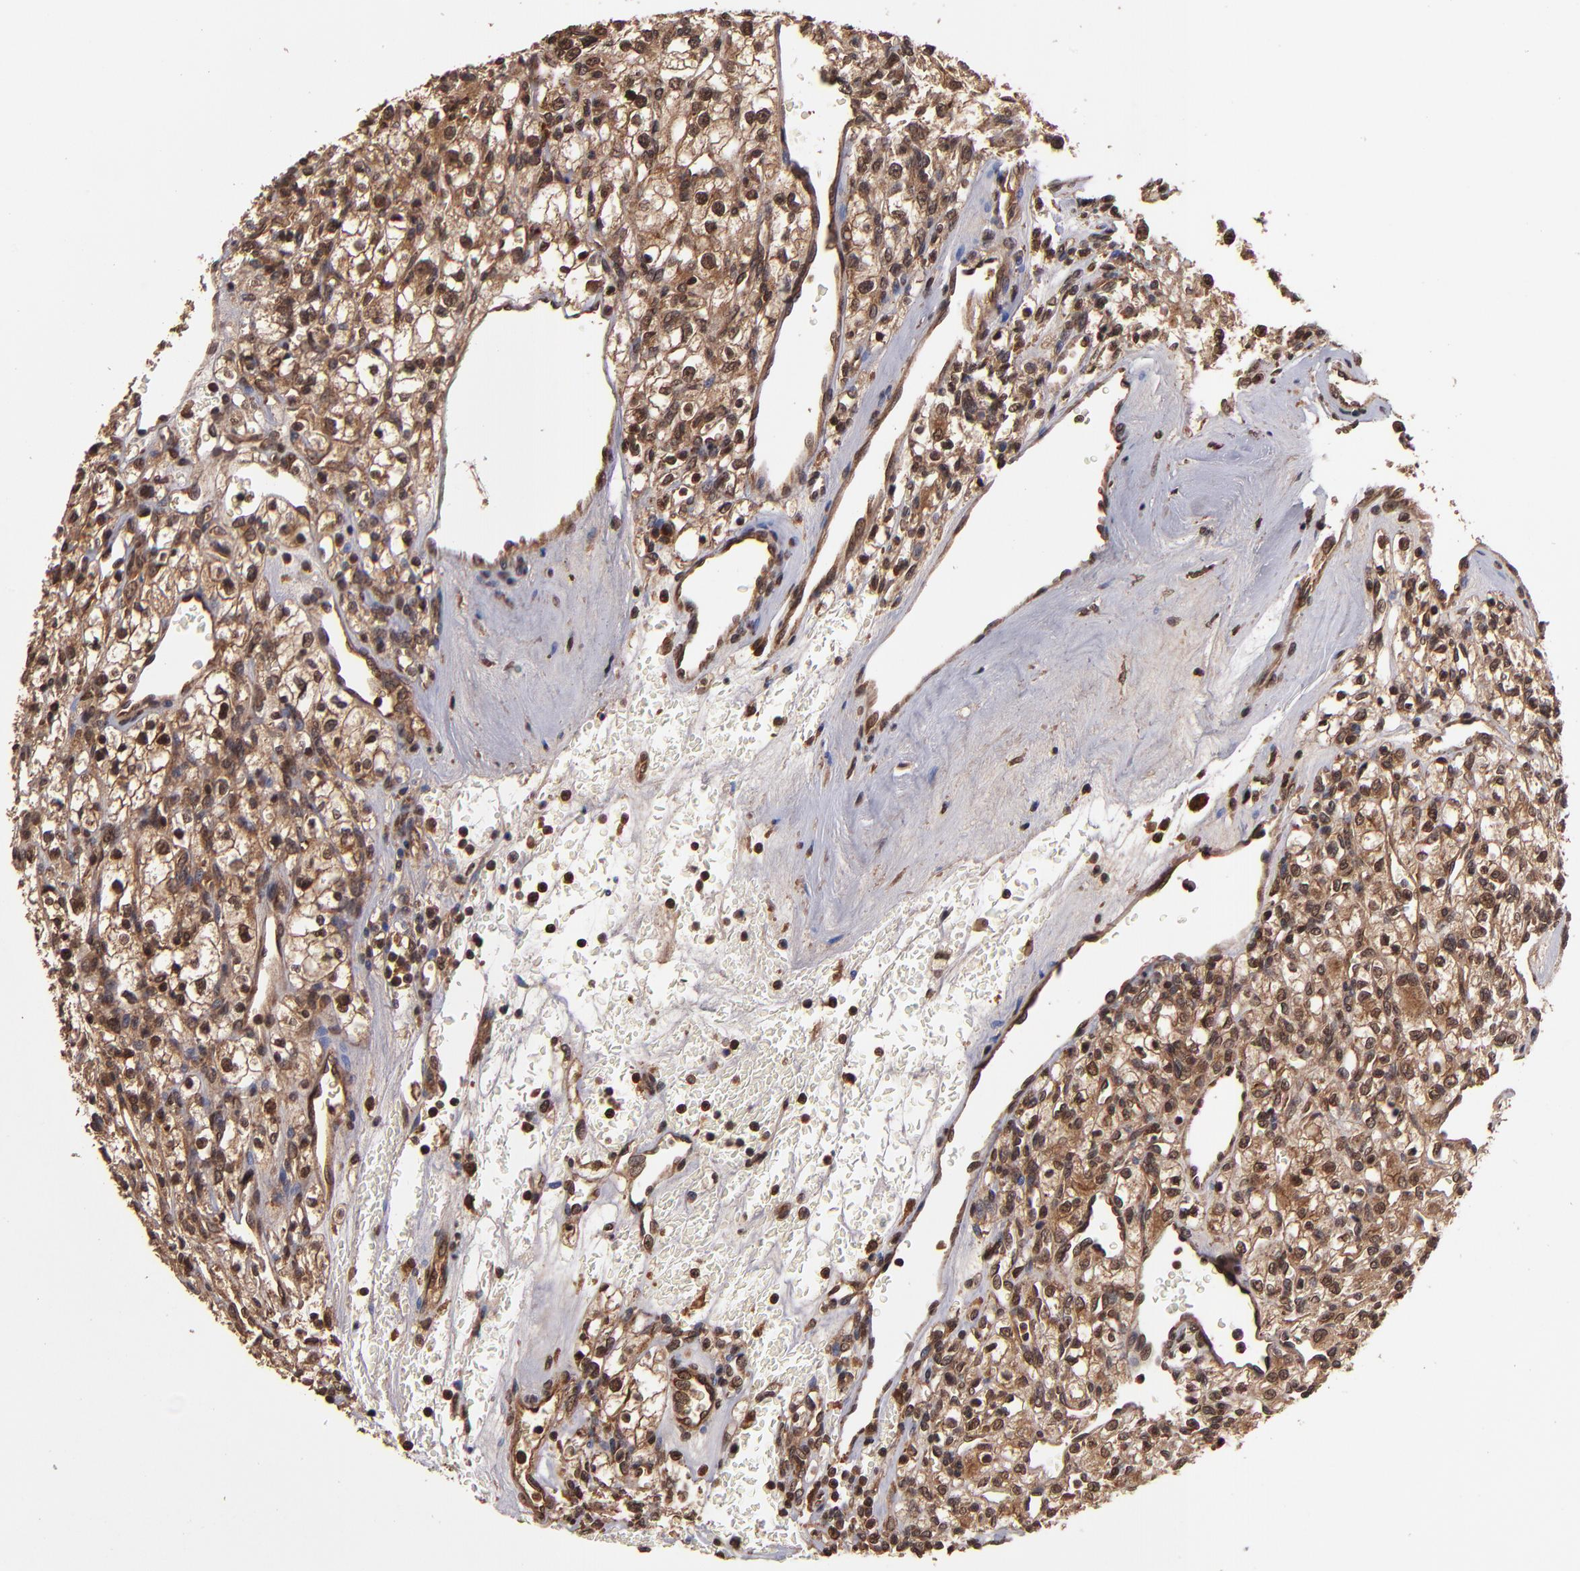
{"staining": {"intensity": "moderate", "quantity": "25%-75%", "location": "cytoplasmic/membranous,nuclear"}, "tissue": "renal cancer", "cell_type": "Tumor cells", "image_type": "cancer", "snomed": [{"axis": "morphology", "description": "Adenocarcinoma, NOS"}, {"axis": "topography", "description": "Kidney"}], "caption": "Immunohistochemical staining of human renal adenocarcinoma displays medium levels of moderate cytoplasmic/membranous and nuclear protein expression in about 25%-75% of tumor cells.", "gene": "NFE2L2", "patient": {"sex": "female", "age": 62}}